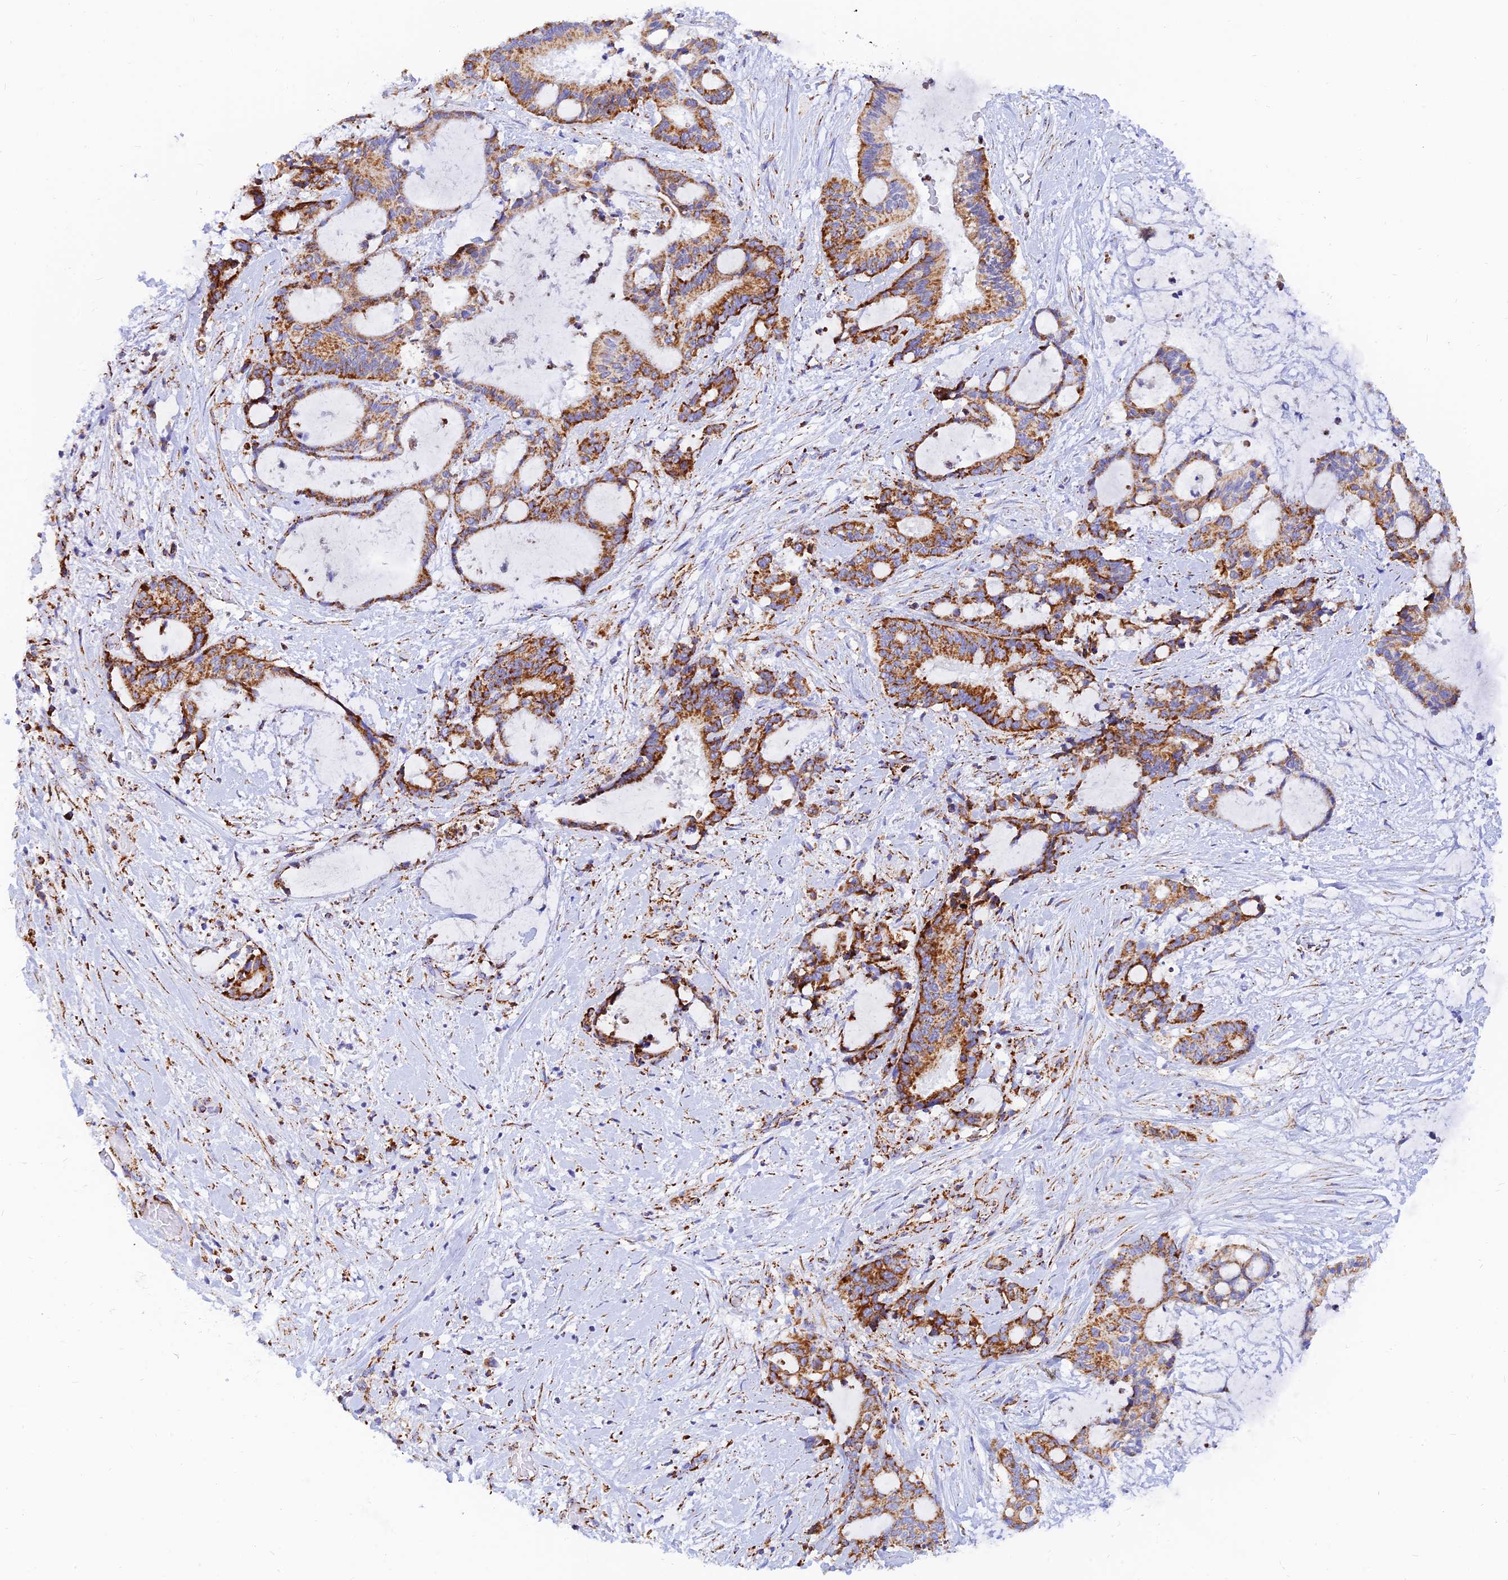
{"staining": {"intensity": "moderate", "quantity": ">75%", "location": "cytoplasmic/membranous"}, "tissue": "liver cancer", "cell_type": "Tumor cells", "image_type": "cancer", "snomed": [{"axis": "morphology", "description": "Normal tissue, NOS"}, {"axis": "morphology", "description": "Cholangiocarcinoma"}, {"axis": "topography", "description": "Liver"}, {"axis": "topography", "description": "Peripheral nerve tissue"}], "caption": "Protein expression analysis of cholangiocarcinoma (liver) reveals moderate cytoplasmic/membranous expression in about >75% of tumor cells.", "gene": "NDUFB6", "patient": {"sex": "female", "age": 73}}